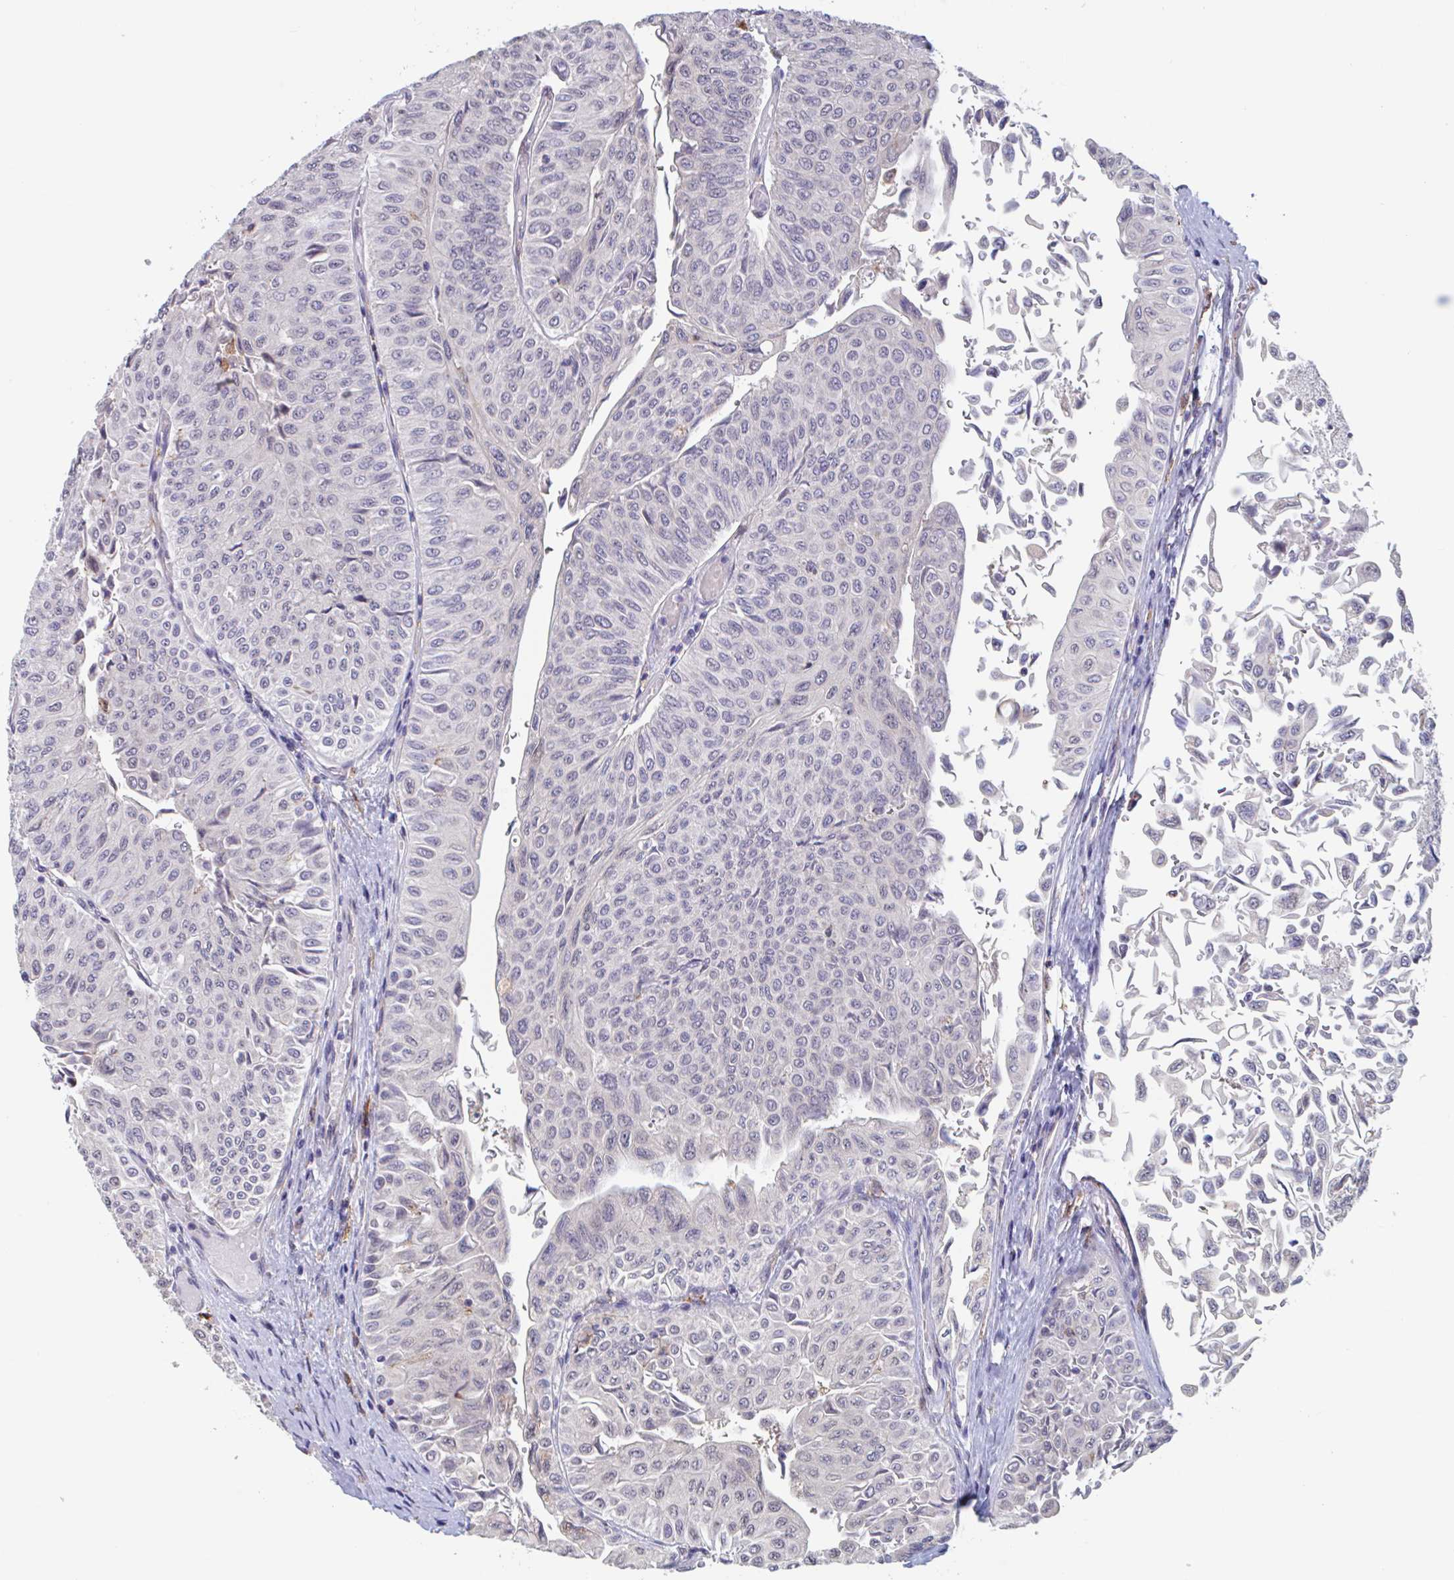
{"staining": {"intensity": "weak", "quantity": "<25%", "location": "cytoplasmic/membranous"}, "tissue": "urothelial cancer", "cell_type": "Tumor cells", "image_type": "cancer", "snomed": [{"axis": "morphology", "description": "Urothelial carcinoma, NOS"}, {"axis": "topography", "description": "Urinary bladder"}], "caption": "Immunohistochemistry photomicrograph of human transitional cell carcinoma stained for a protein (brown), which demonstrates no staining in tumor cells.", "gene": "SNX8", "patient": {"sex": "male", "age": 59}}